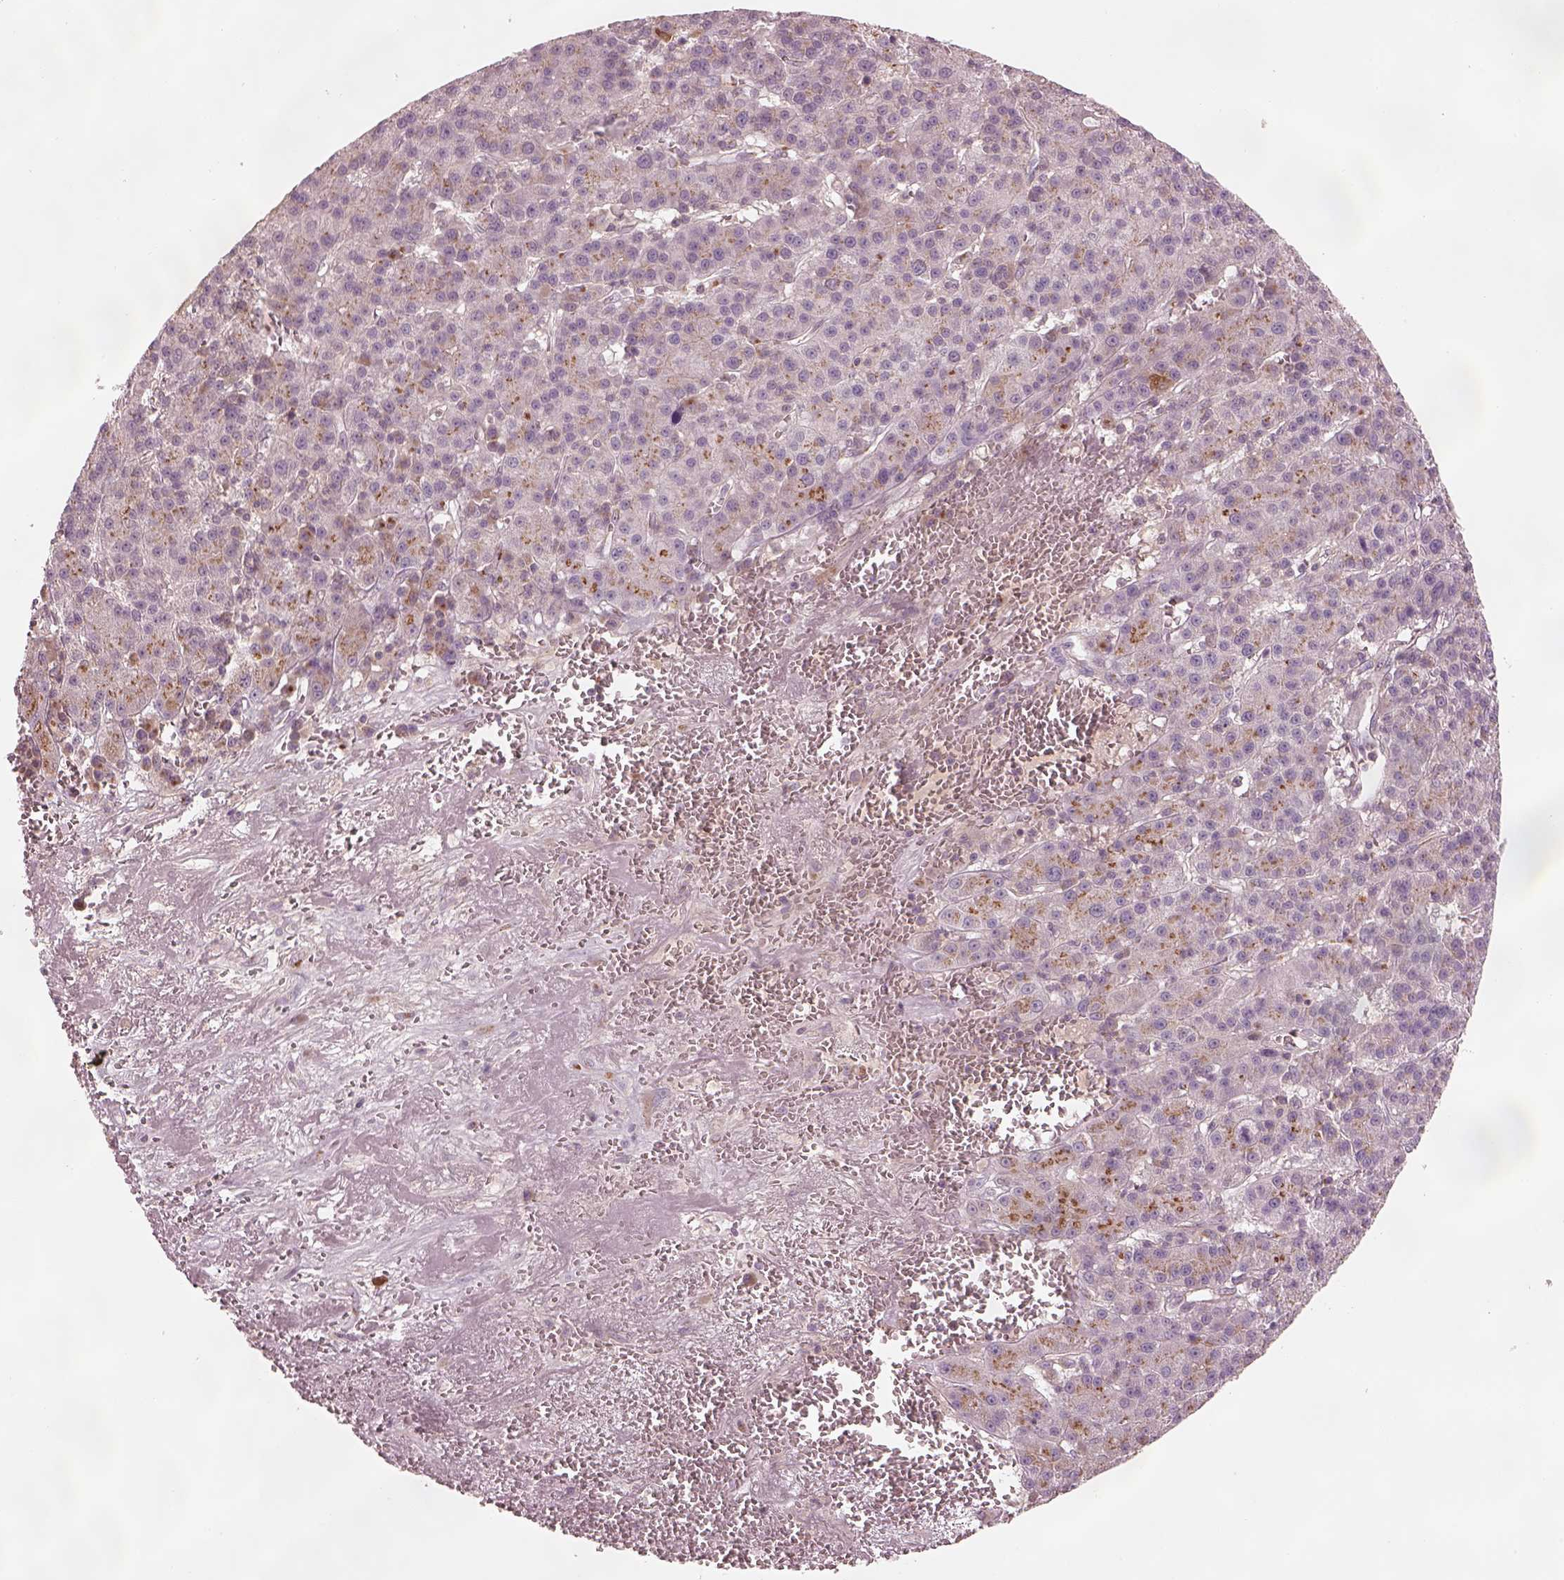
{"staining": {"intensity": "moderate", "quantity": ">75%", "location": "cytoplasmic/membranous"}, "tissue": "liver cancer", "cell_type": "Tumor cells", "image_type": "cancer", "snomed": [{"axis": "morphology", "description": "Carcinoma, Hepatocellular, NOS"}, {"axis": "topography", "description": "Liver"}], "caption": "A brown stain highlights moderate cytoplasmic/membranous expression of a protein in human hepatocellular carcinoma (liver) tumor cells.", "gene": "SDCBP2", "patient": {"sex": "female", "age": 60}}